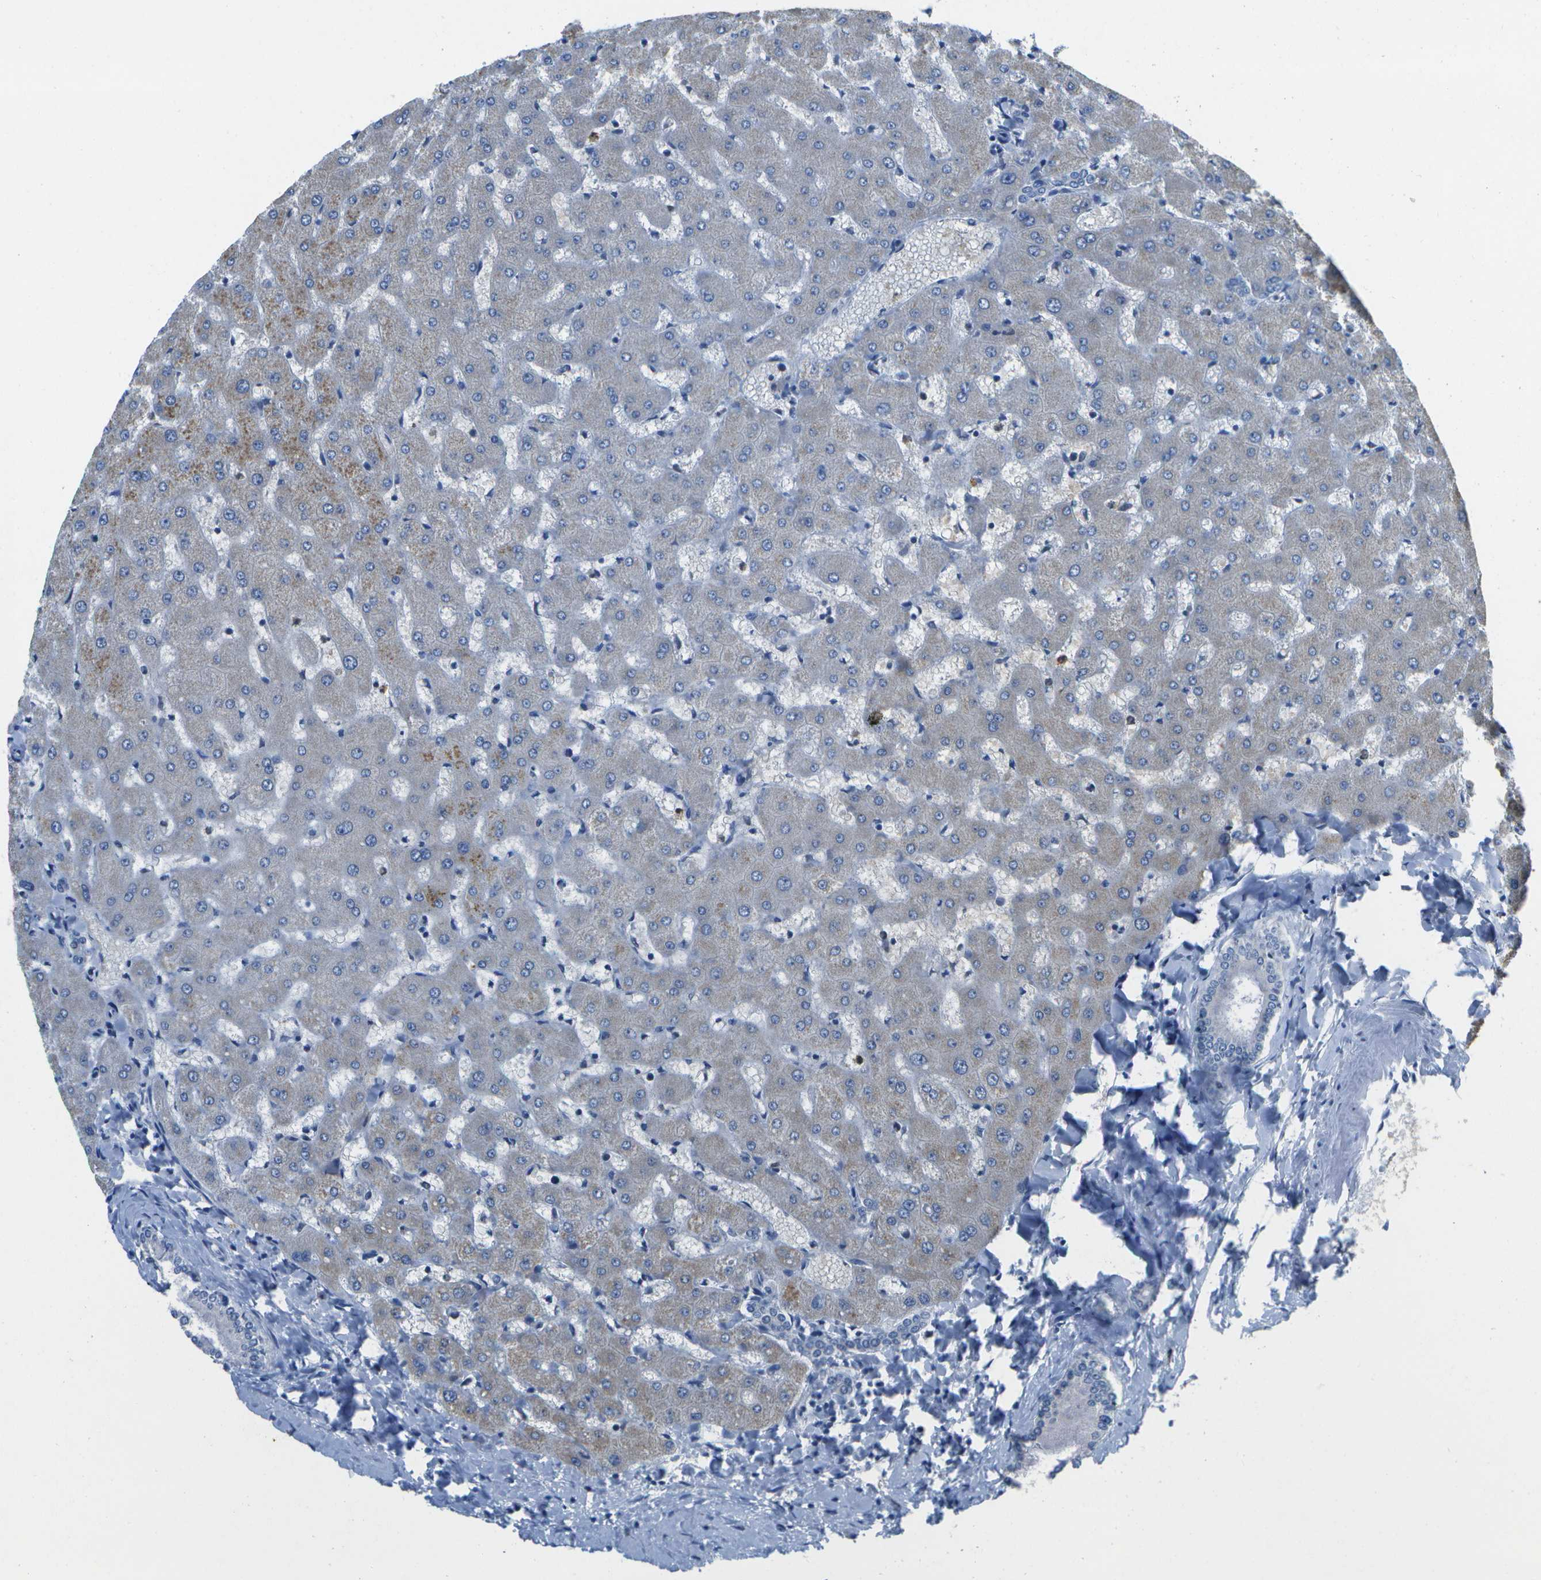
{"staining": {"intensity": "negative", "quantity": "none", "location": "none"}, "tissue": "liver", "cell_type": "Cholangiocytes", "image_type": "normal", "snomed": [{"axis": "morphology", "description": "Normal tissue, NOS"}, {"axis": "topography", "description": "Liver"}], "caption": "The photomicrograph reveals no staining of cholangiocytes in benign liver. (DAB (3,3'-diaminobenzidine) IHC, high magnification).", "gene": "DSE", "patient": {"sex": "female", "age": 63}}